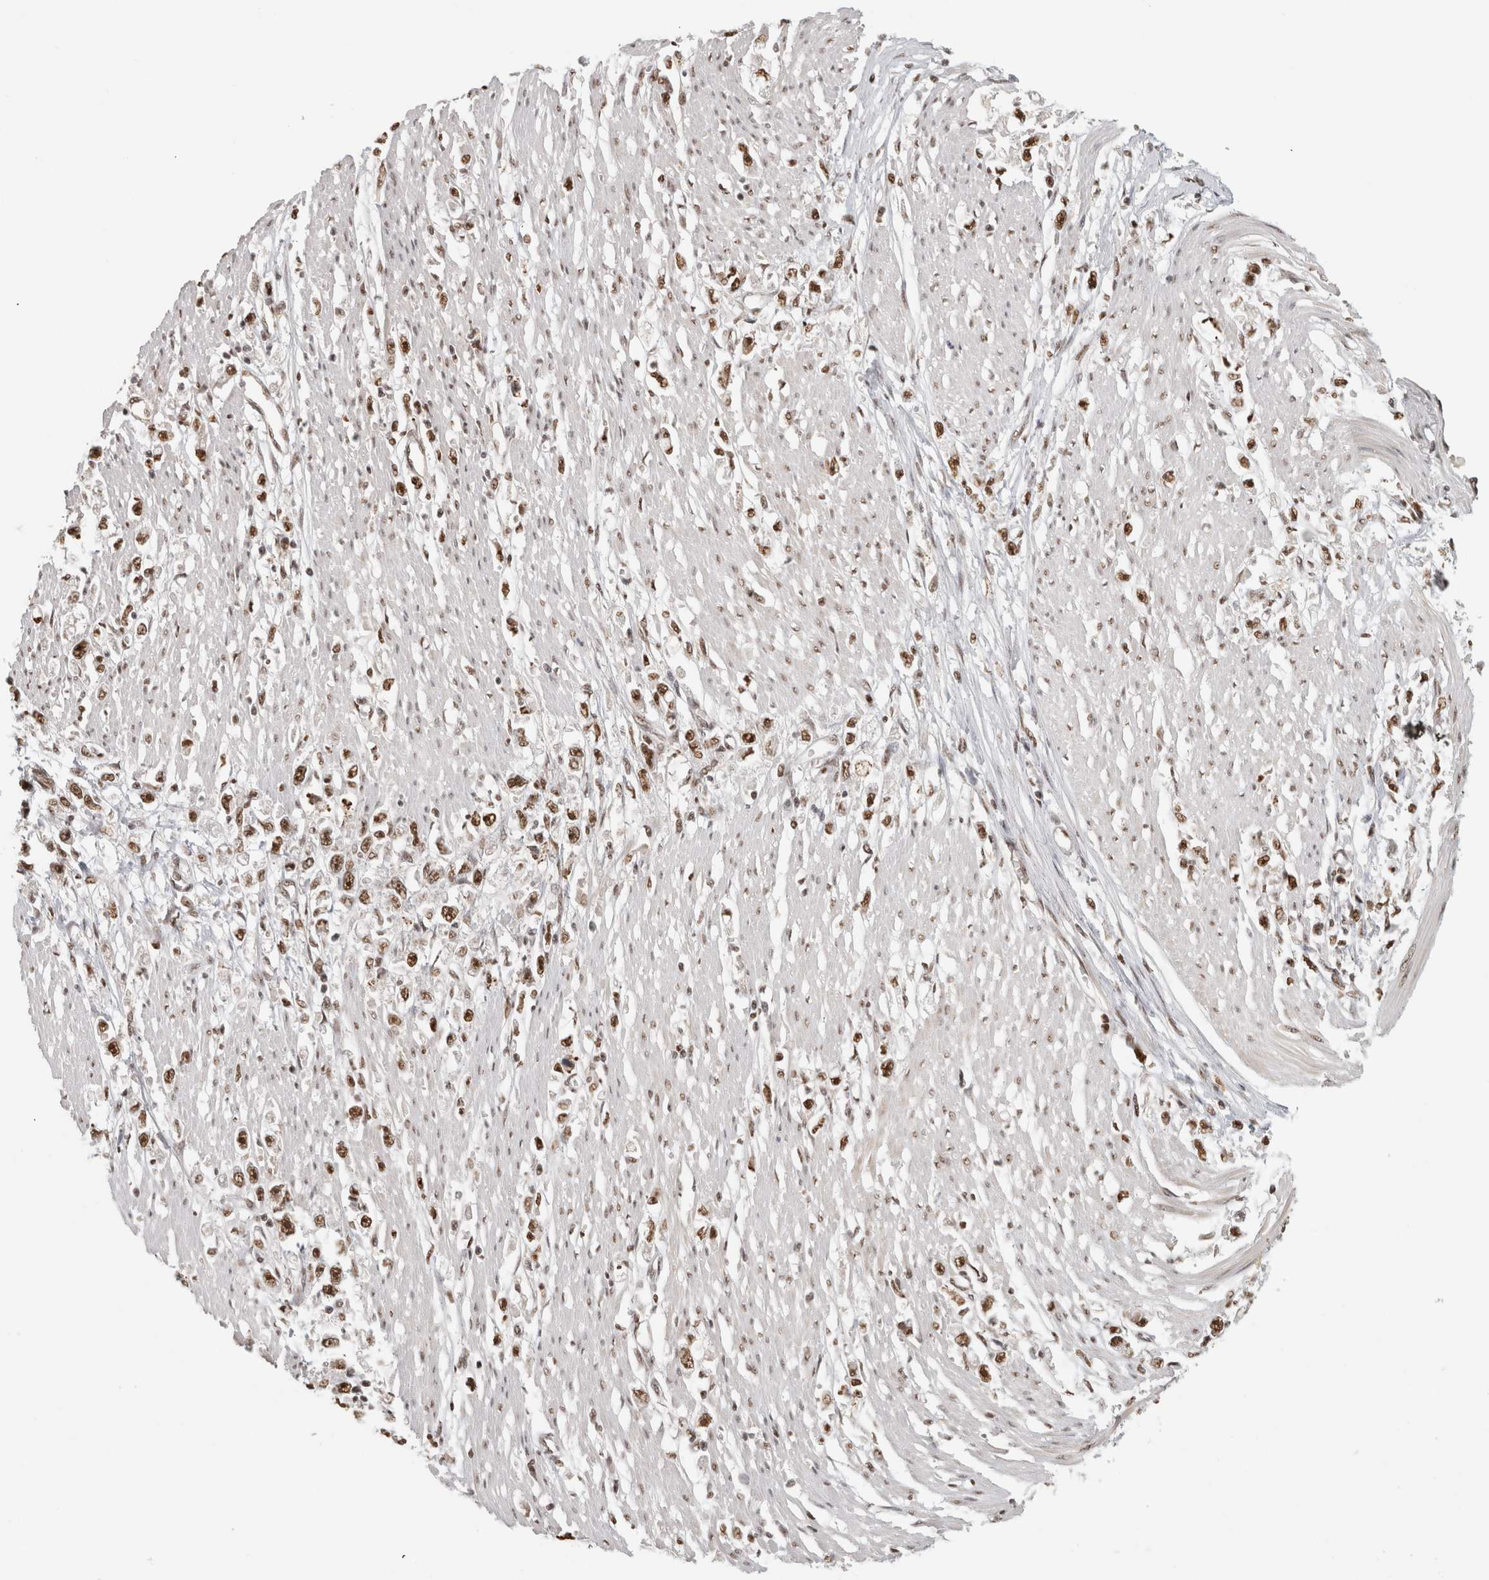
{"staining": {"intensity": "moderate", "quantity": ">75%", "location": "nuclear"}, "tissue": "stomach cancer", "cell_type": "Tumor cells", "image_type": "cancer", "snomed": [{"axis": "morphology", "description": "Adenocarcinoma, NOS"}, {"axis": "topography", "description": "Stomach"}], "caption": "Approximately >75% of tumor cells in stomach cancer (adenocarcinoma) demonstrate moderate nuclear protein staining as visualized by brown immunohistochemical staining.", "gene": "EBNA1BP2", "patient": {"sex": "female", "age": 59}}